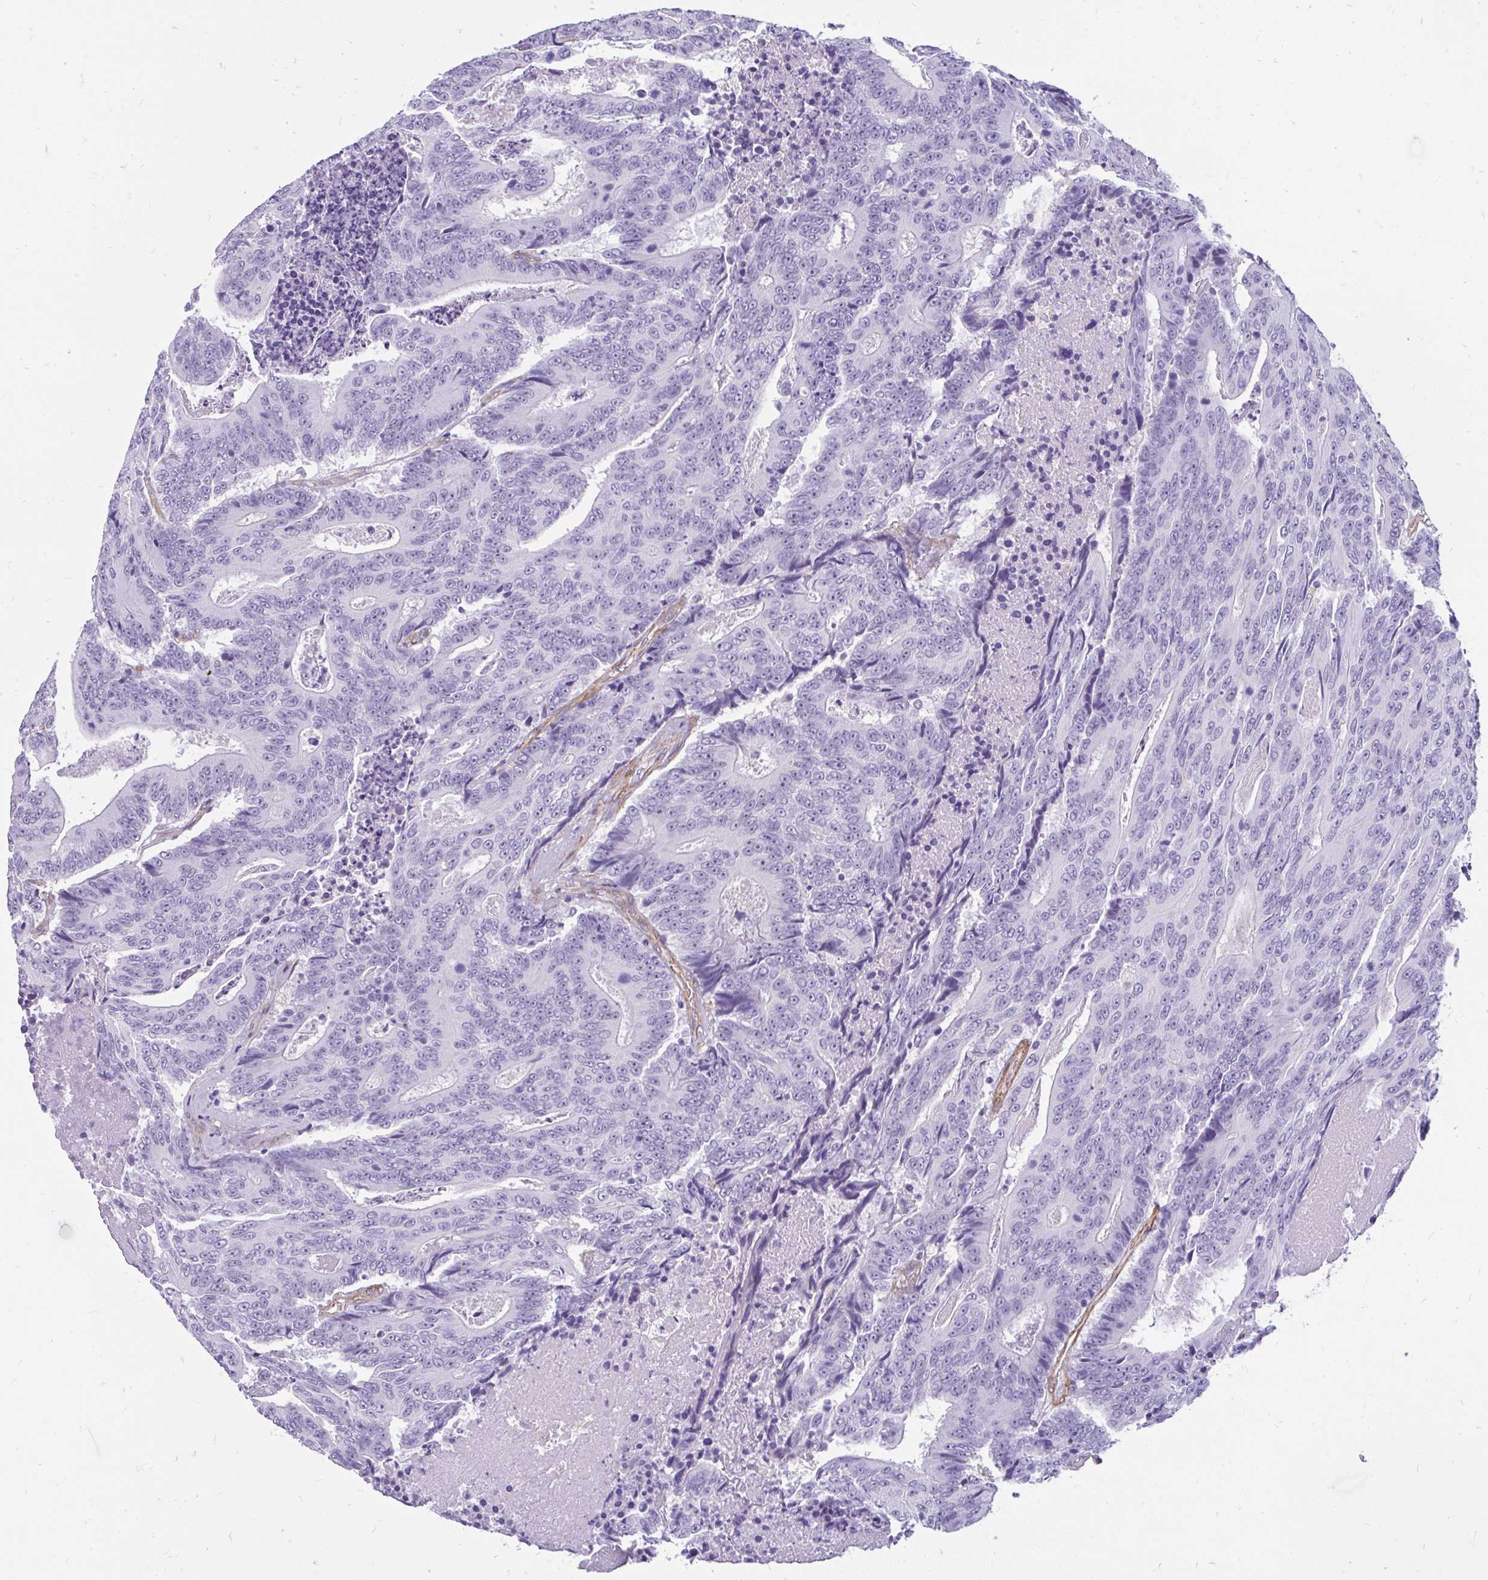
{"staining": {"intensity": "negative", "quantity": "none", "location": "none"}, "tissue": "colorectal cancer", "cell_type": "Tumor cells", "image_type": "cancer", "snomed": [{"axis": "morphology", "description": "Adenocarcinoma, NOS"}, {"axis": "topography", "description": "Colon"}], "caption": "Protein analysis of colorectal cancer (adenocarcinoma) reveals no significant staining in tumor cells.", "gene": "FAM83C", "patient": {"sex": "male", "age": 83}}